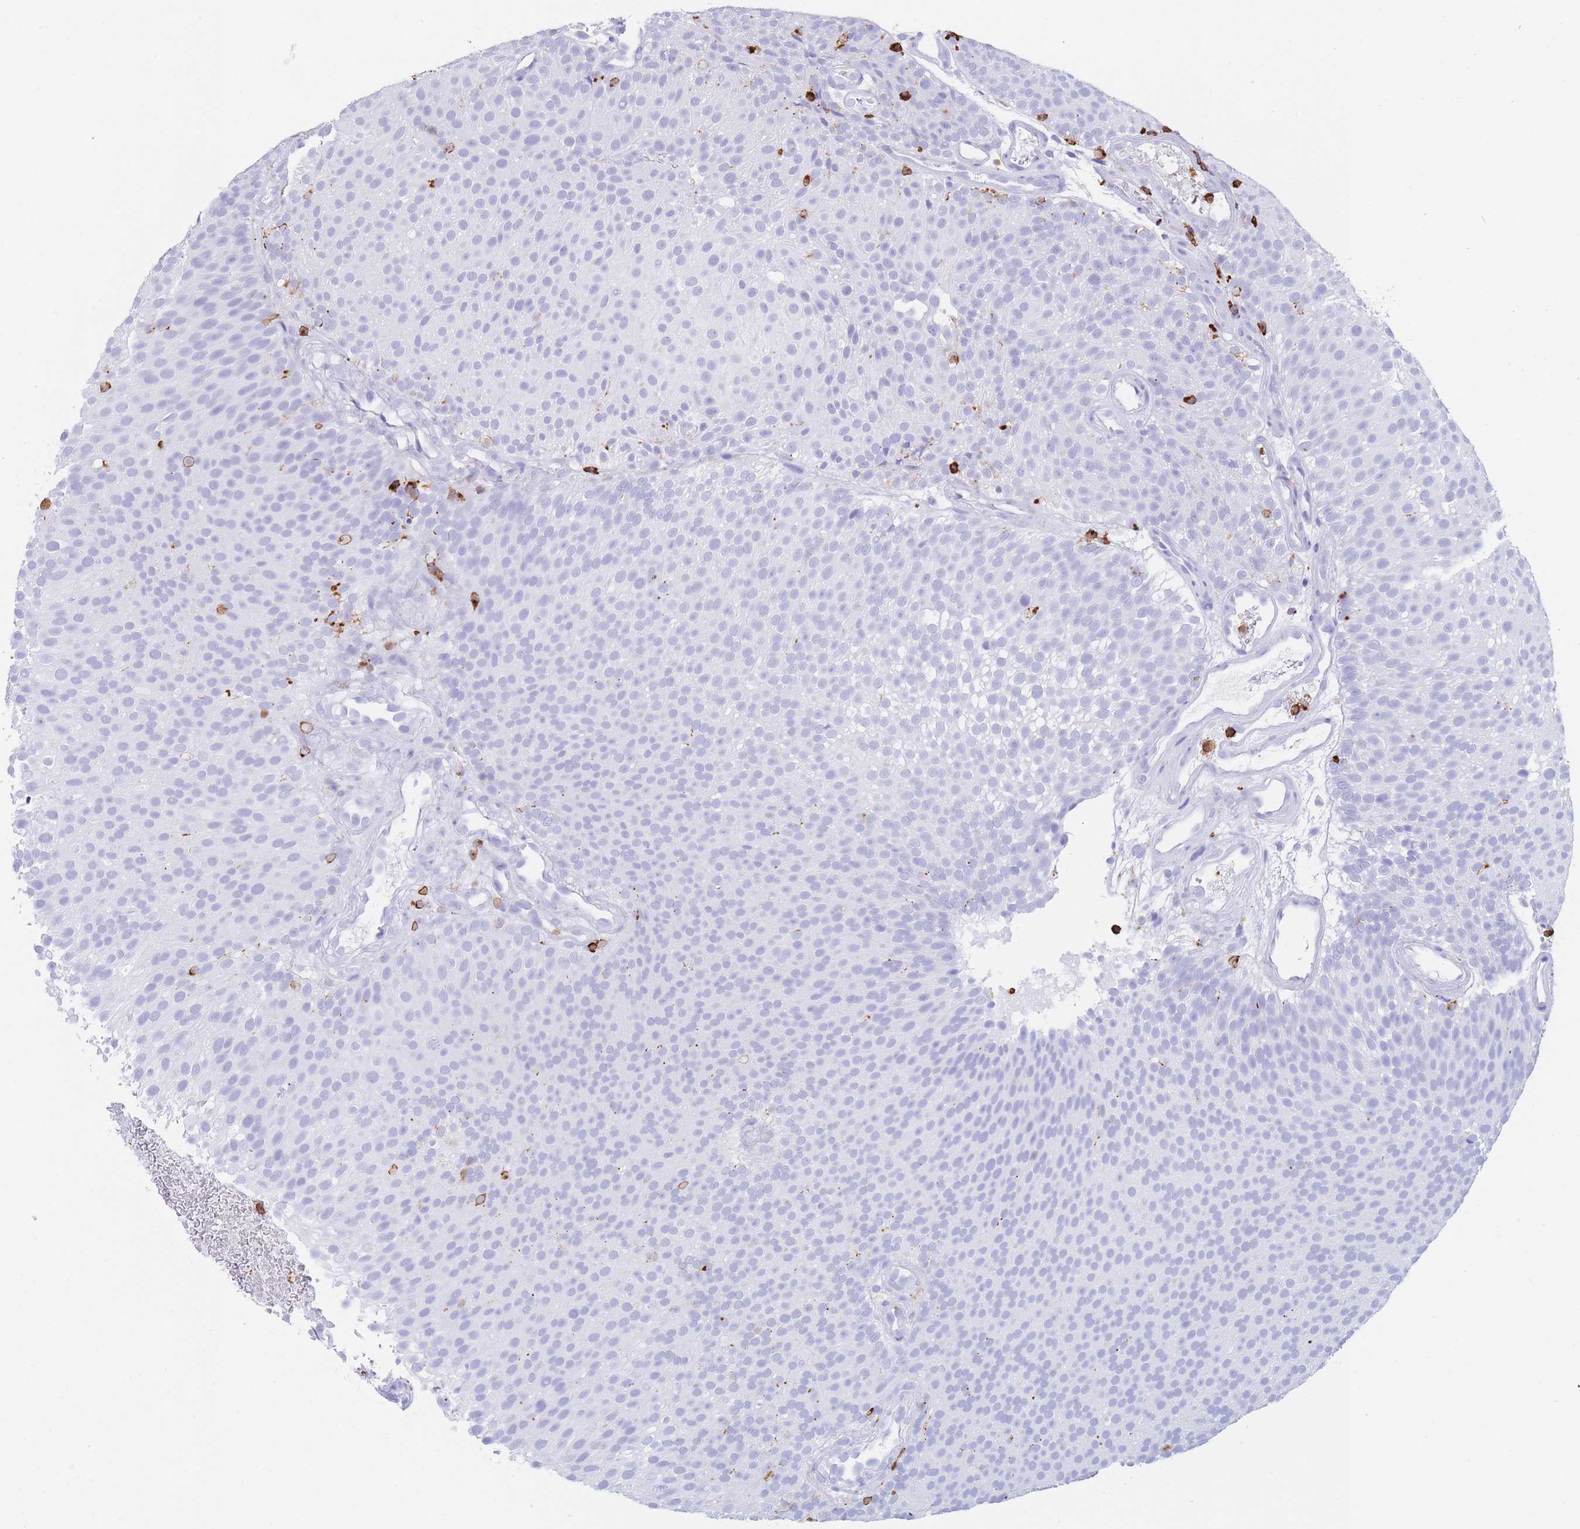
{"staining": {"intensity": "negative", "quantity": "none", "location": "none"}, "tissue": "urothelial cancer", "cell_type": "Tumor cells", "image_type": "cancer", "snomed": [{"axis": "morphology", "description": "Urothelial carcinoma, Low grade"}, {"axis": "topography", "description": "Urinary bladder"}], "caption": "Micrograph shows no significant protein expression in tumor cells of low-grade urothelial carcinoma.", "gene": "CORO1A", "patient": {"sex": "male", "age": 78}}